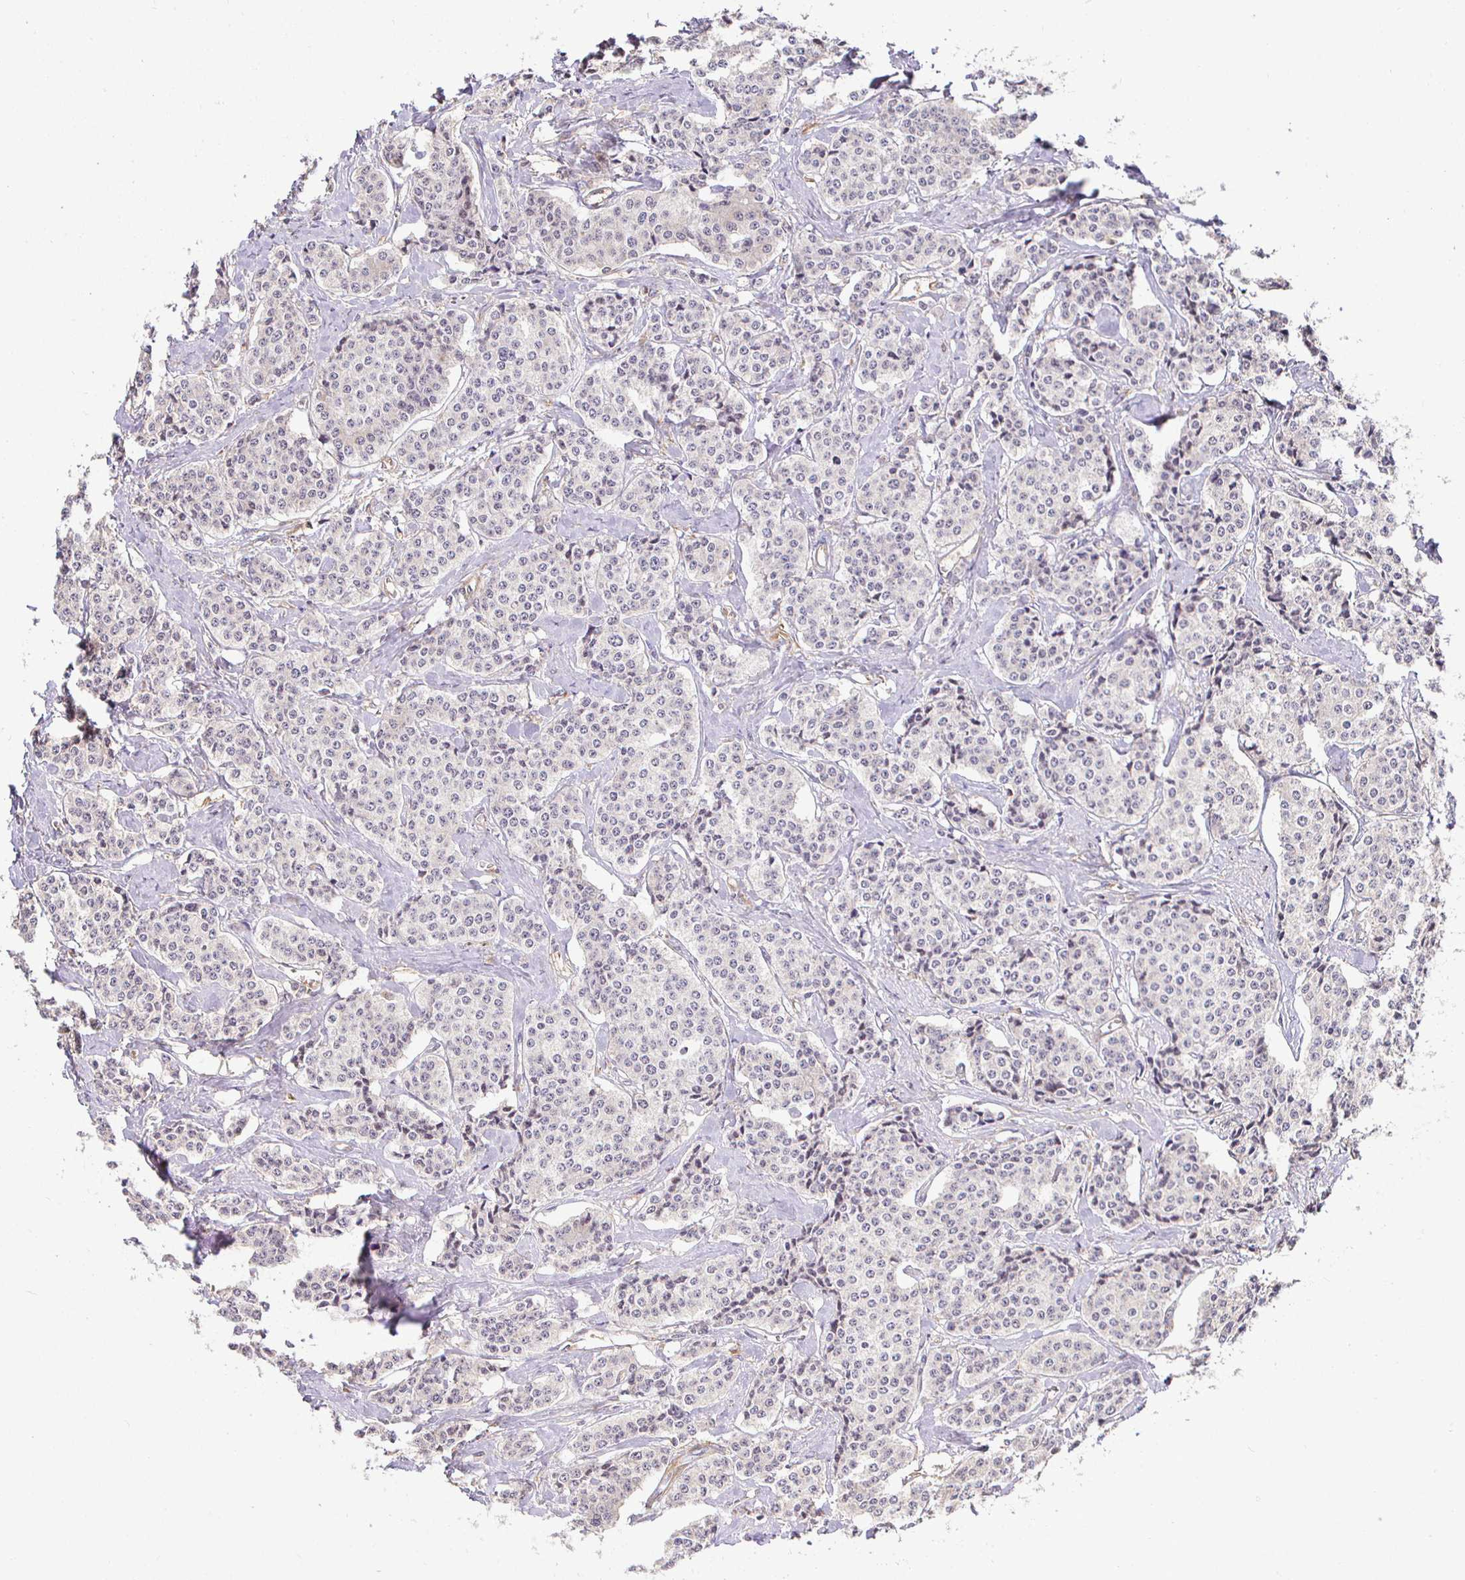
{"staining": {"intensity": "negative", "quantity": "none", "location": "none"}, "tissue": "carcinoid", "cell_type": "Tumor cells", "image_type": "cancer", "snomed": [{"axis": "morphology", "description": "Carcinoid, malignant, NOS"}, {"axis": "topography", "description": "Small intestine"}], "caption": "IHC of human malignant carcinoid reveals no staining in tumor cells. Nuclei are stained in blue.", "gene": "IRAK1", "patient": {"sex": "female", "age": 64}}